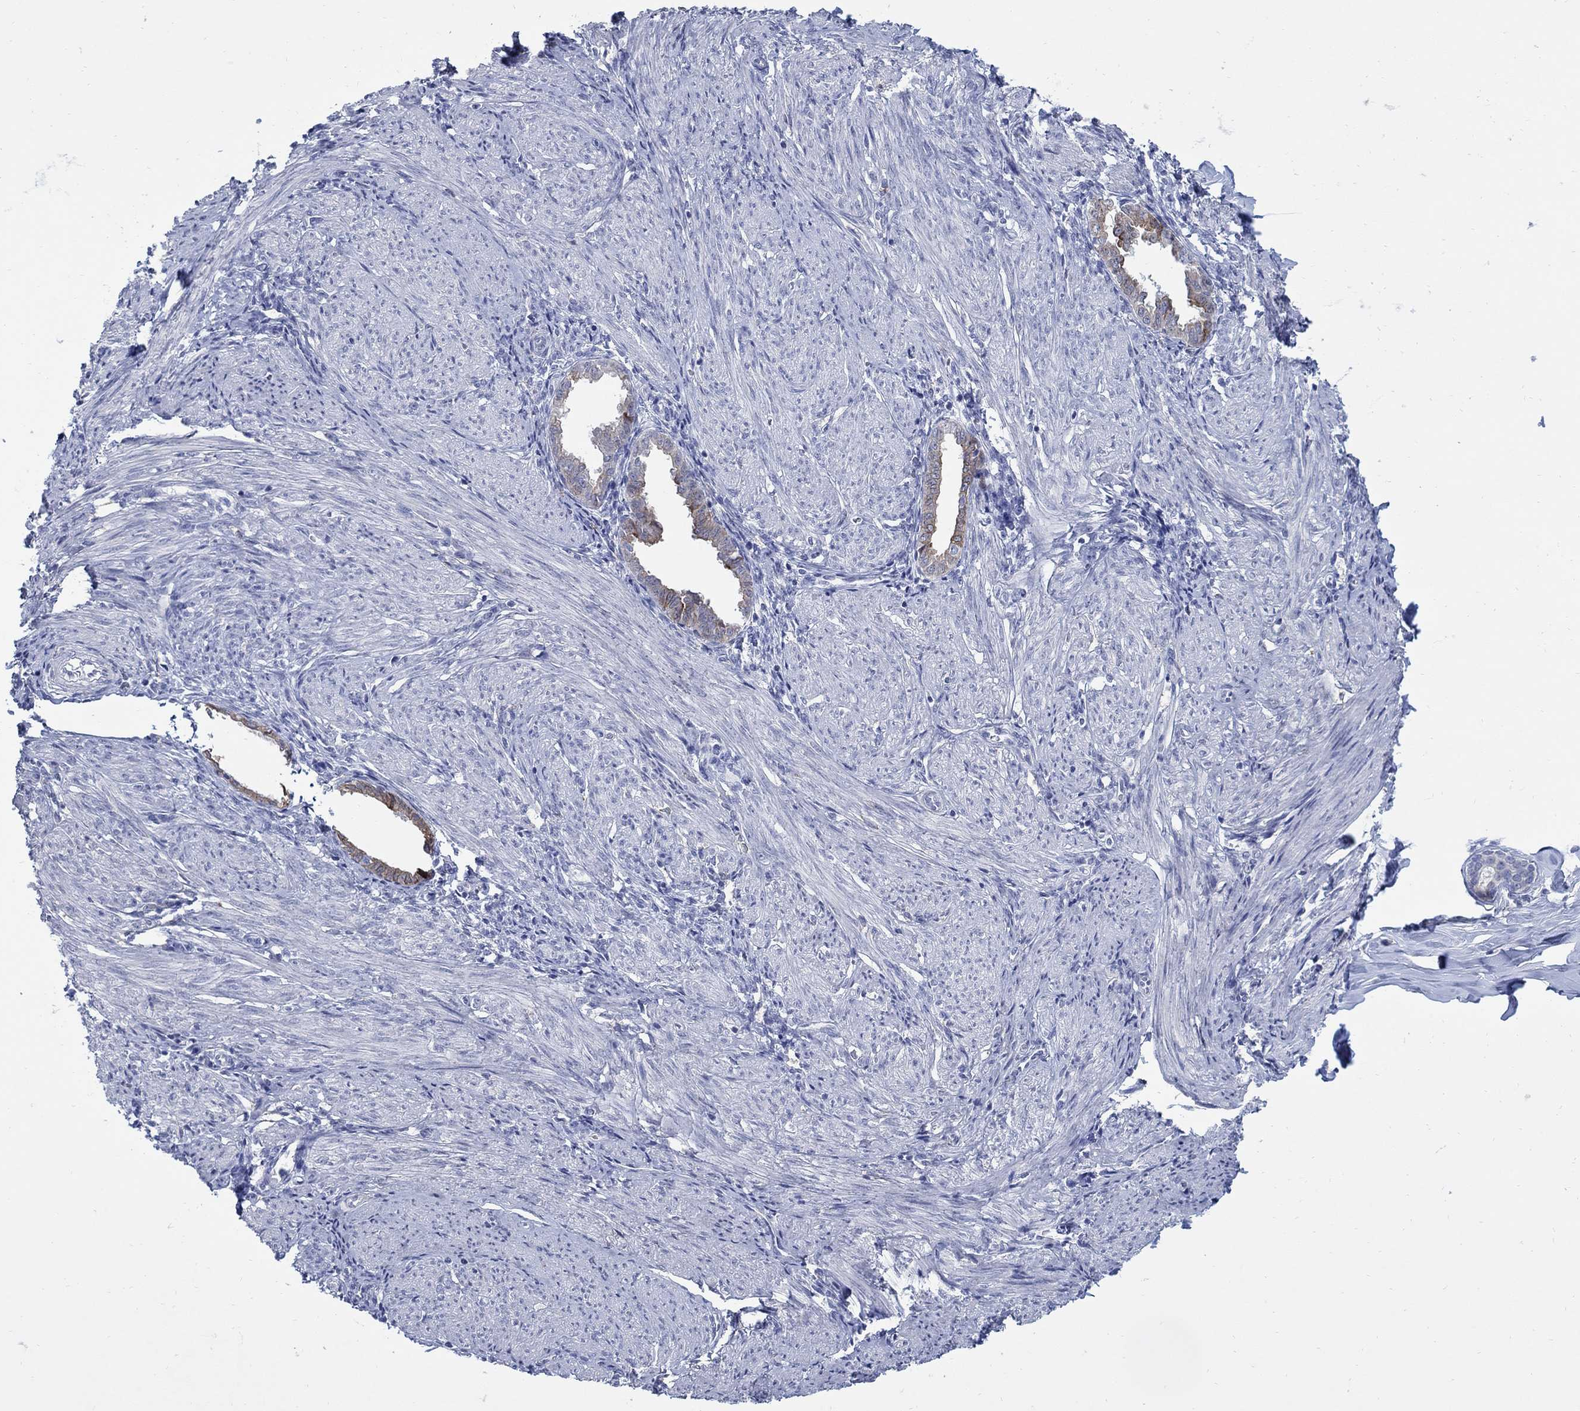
{"staining": {"intensity": "negative", "quantity": "none", "location": "none"}, "tissue": "endometrium", "cell_type": "Cells in endometrial stroma", "image_type": "normal", "snomed": [{"axis": "morphology", "description": "Normal tissue, NOS"}, {"axis": "topography", "description": "Endometrium"}], "caption": "Cells in endometrial stroma are negative for protein expression in normal human endometrium. The staining is performed using DAB (3,3'-diaminobenzidine) brown chromogen with nuclei counter-stained in using hematoxylin.", "gene": "REEP2", "patient": {"sex": "female", "age": 37}}